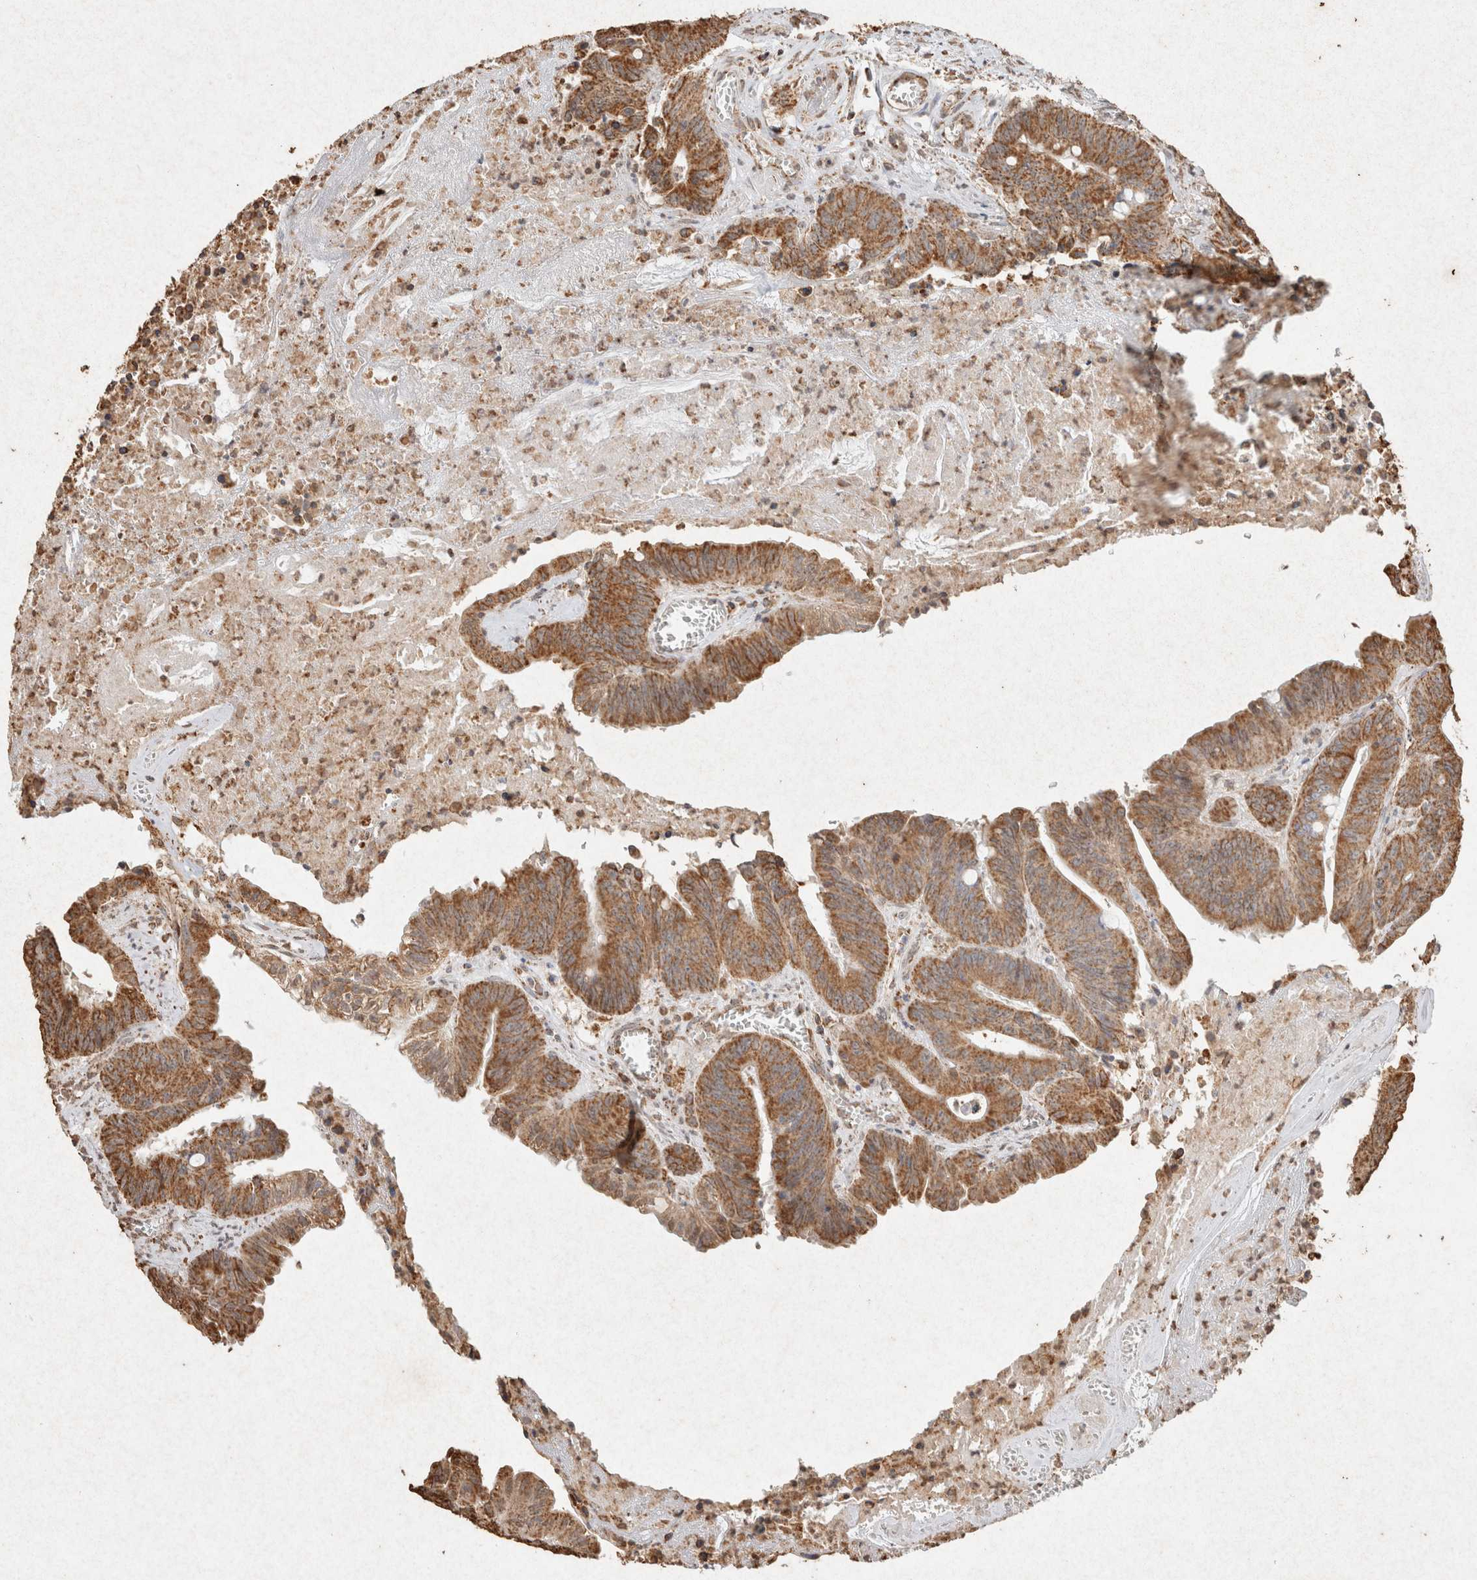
{"staining": {"intensity": "moderate", "quantity": ">75%", "location": "cytoplasmic/membranous"}, "tissue": "colorectal cancer", "cell_type": "Tumor cells", "image_type": "cancer", "snomed": [{"axis": "morphology", "description": "Adenocarcinoma, NOS"}, {"axis": "topography", "description": "Colon"}], "caption": "About >75% of tumor cells in human adenocarcinoma (colorectal) show moderate cytoplasmic/membranous protein positivity as visualized by brown immunohistochemical staining.", "gene": "SDC2", "patient": {"sex": "male", "age": 45}}